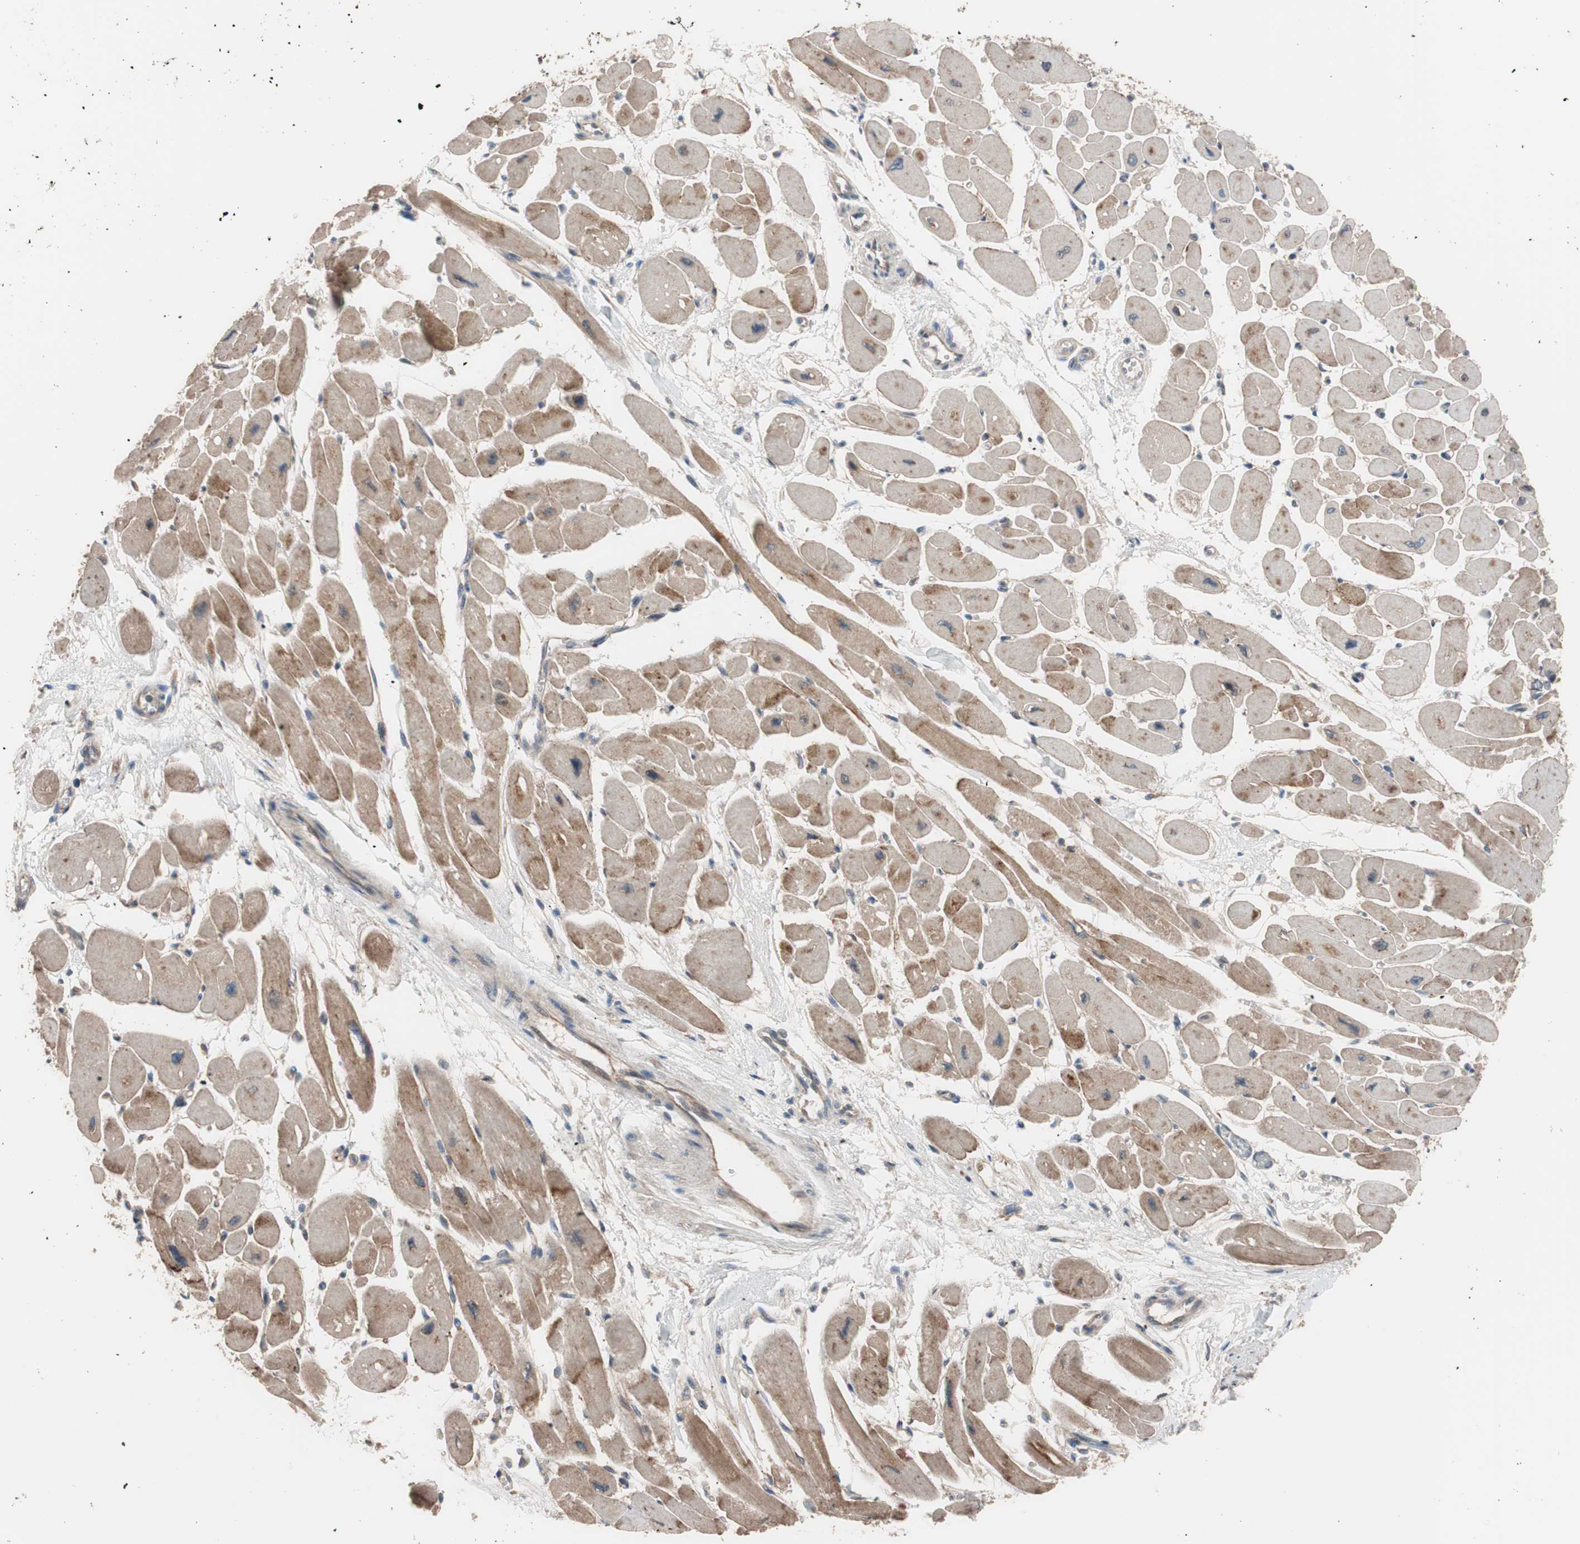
{"staining": {"intensity": "moderate", "quantity": ">75%", "location": "cytoplasmic/membranous"}, "tissue": "heart muscle", "cell_type": "Cardiomyocytes", "image_type": "normal", "snomed": [{"axis": "morphology", "description": "Normal tissue, NOS"}, {"axis": "topography", "description": "Heart"}], "caption": "Protein expression analysis of normal heart muscle displays moderate cytoplasmic/membranous positivity in about >75% of cardiomyocytes. The staining was performed using DAB, with brown indicating positive protein expression. Nuclei are stained blue with hematoxylin.", "gene": "SDC4", "patient": {"sex": "female", "age": 54}}